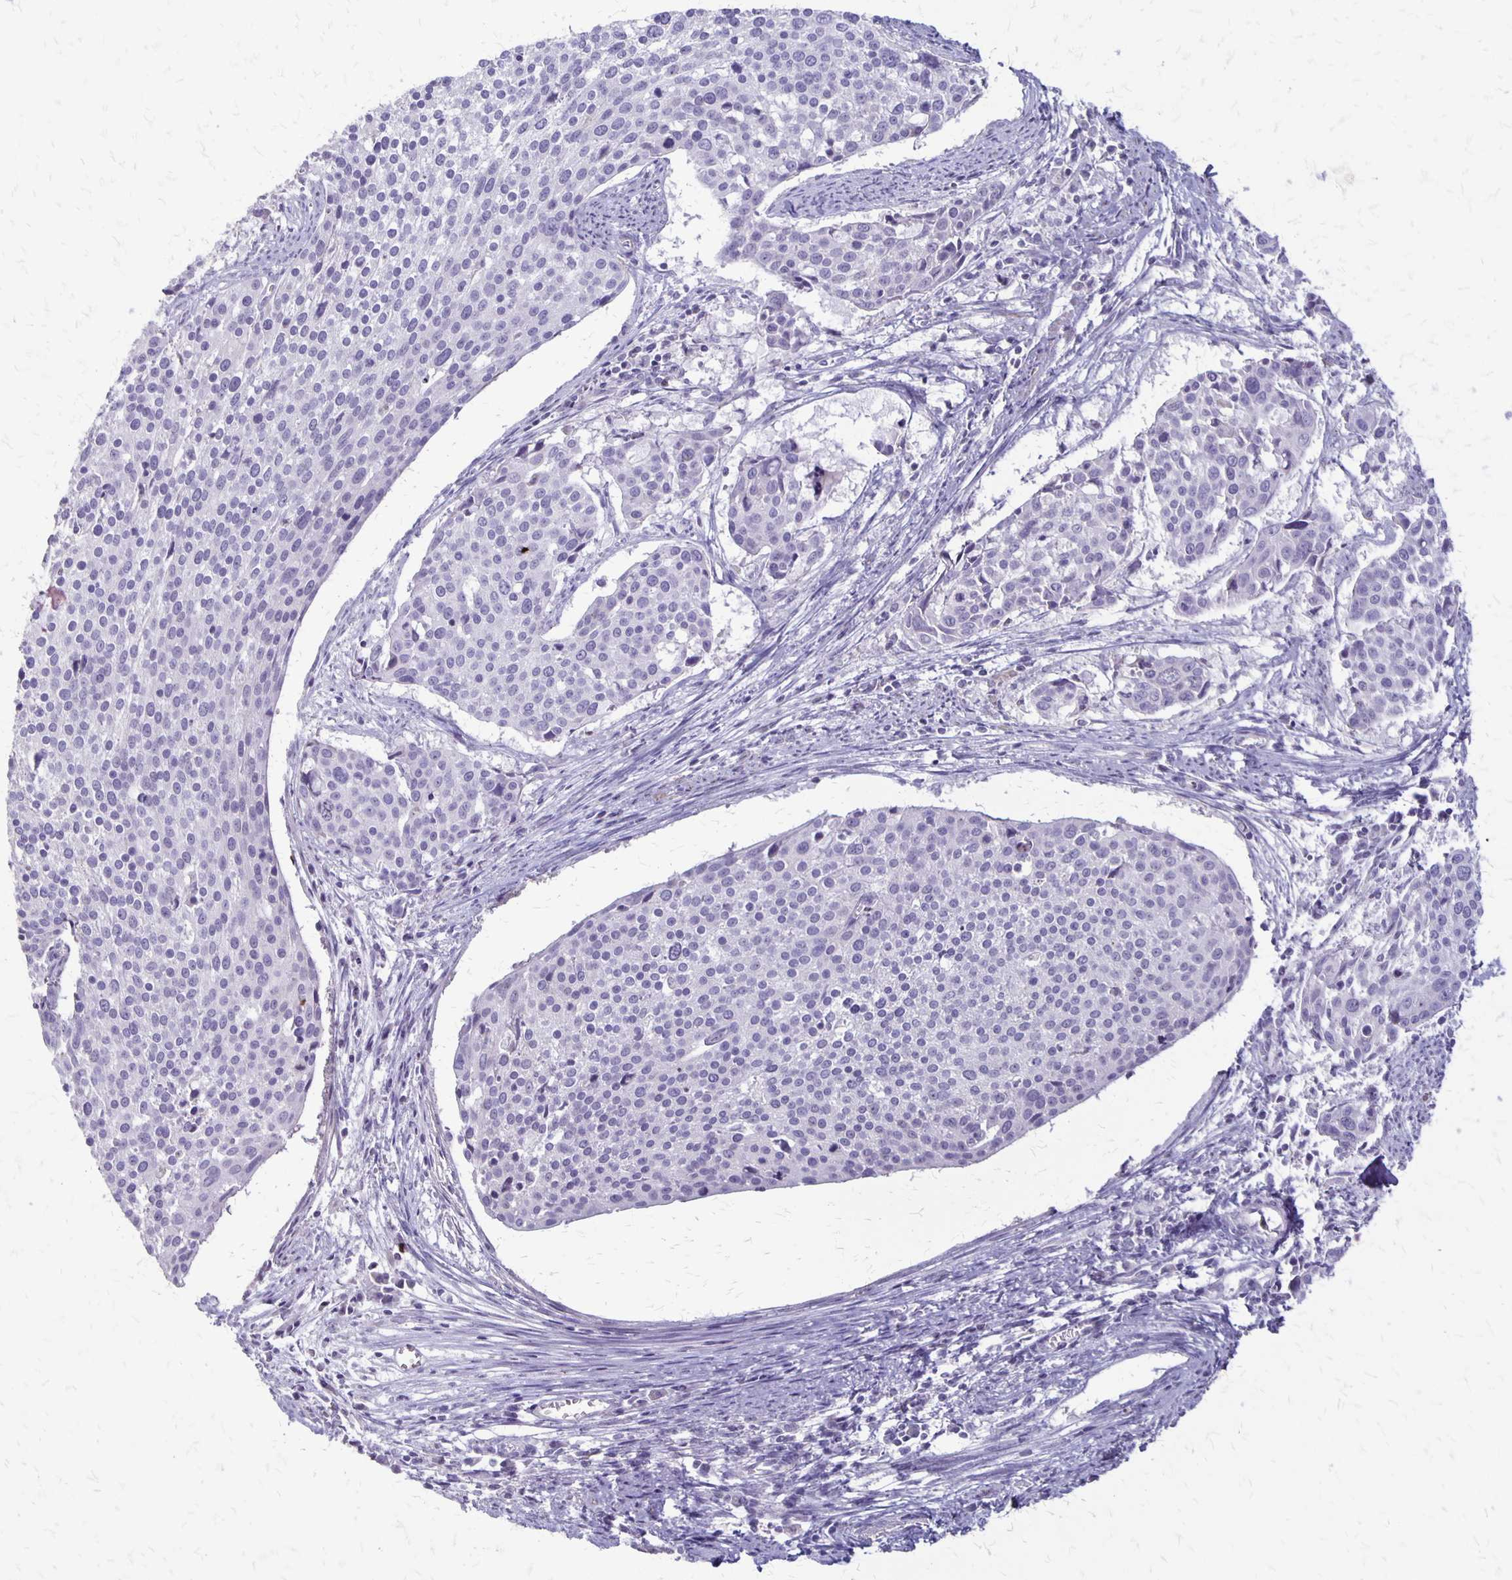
{"staining": {"intensity": "negative", "quantity": "none", "location": "none"}, "tissue": "cervical cancer", "cell_type": "Tumor cells", "image_type": "cancer", "snomed": [{"axis": "morphology", "description": "Squamous cell carcinoma, NOS"}, {"axis": "topography", "description": "Cervix"}], "caption": "Tumor cells show no significant protein expression in cervical squamous cell carcinoma.", "gene": "SEPTIN5", "patient": {"sex": "female", "age": 39}}